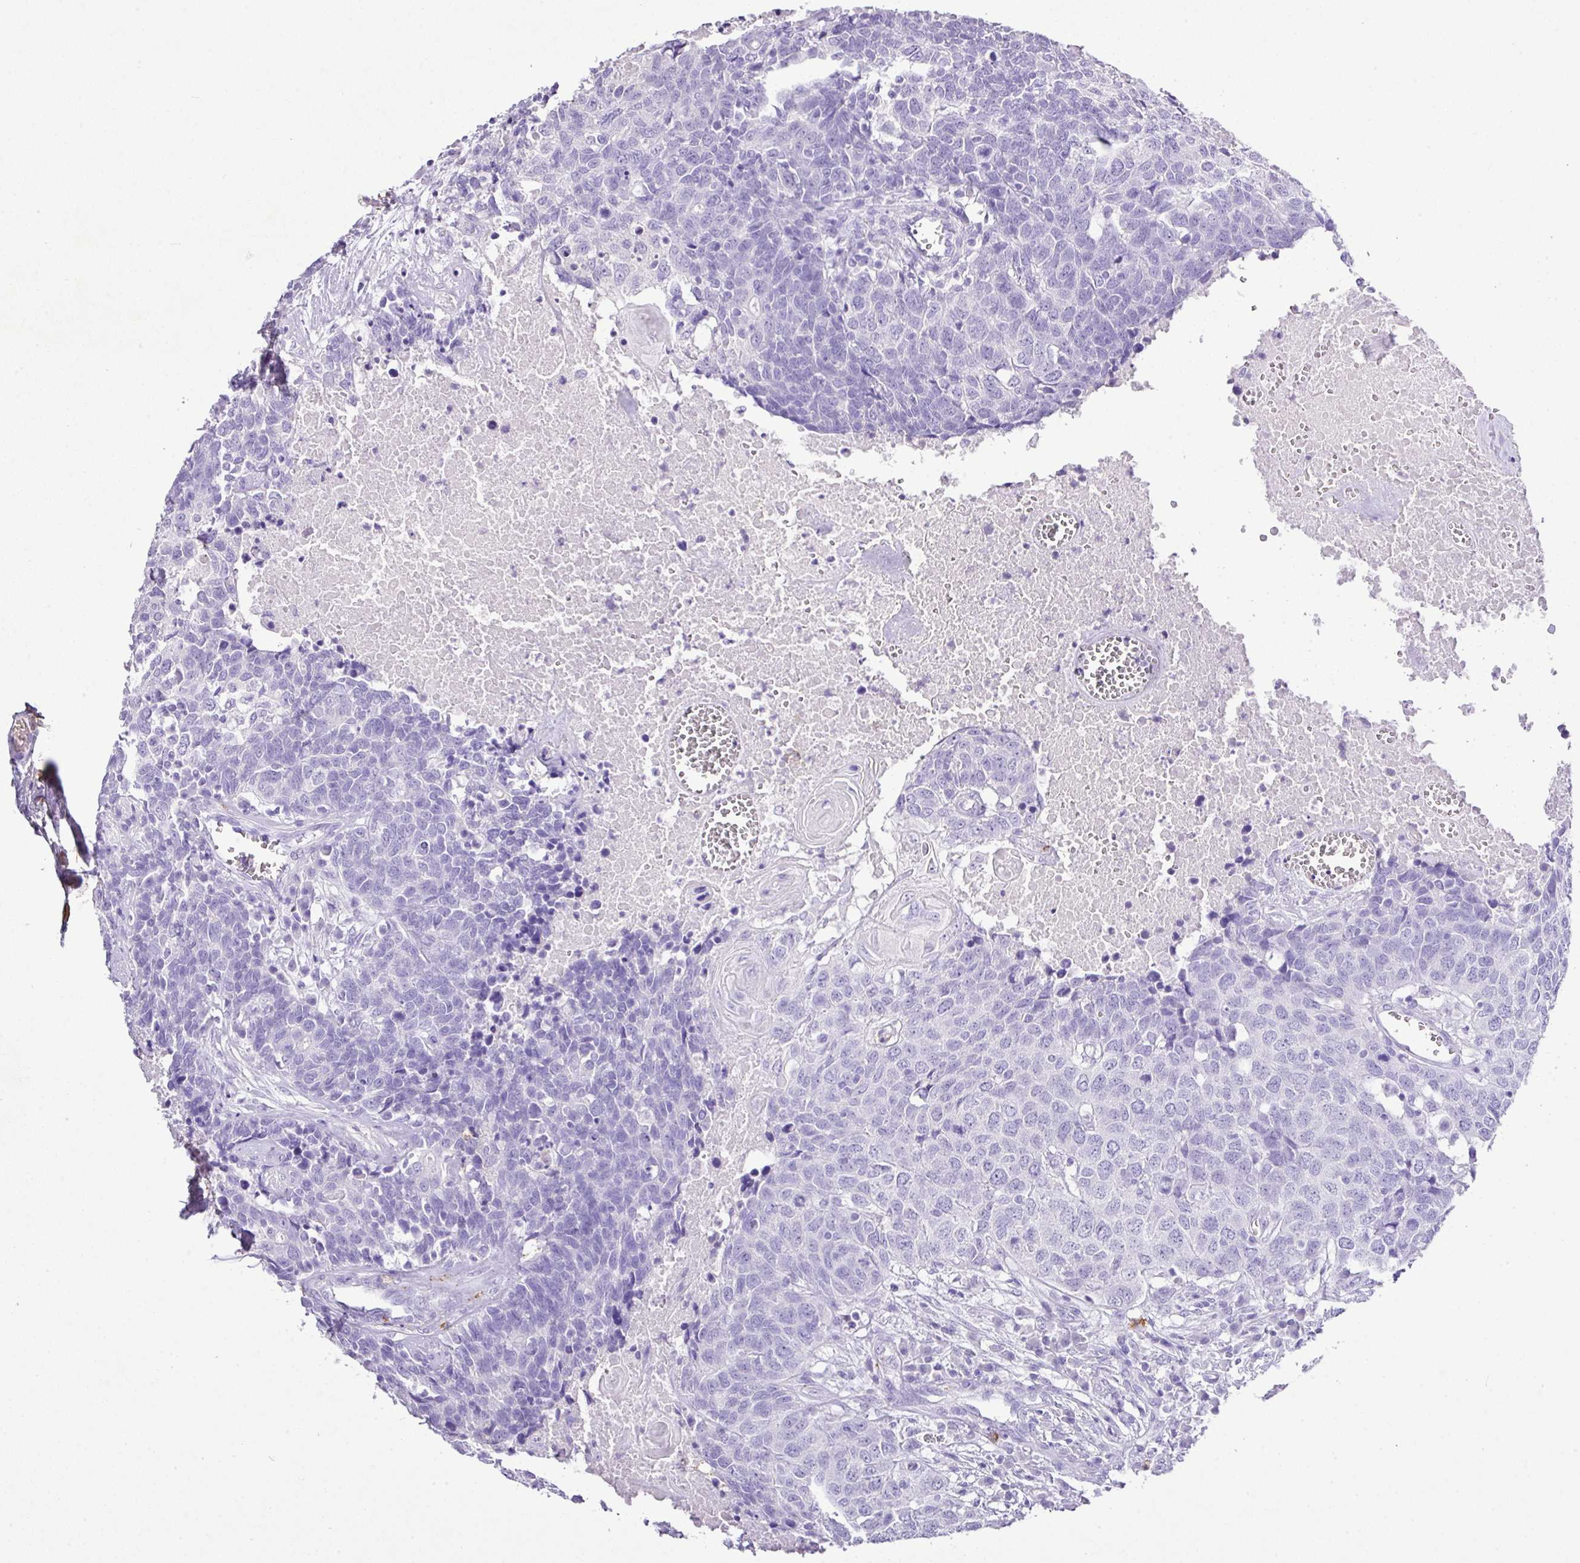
{"staining": {"intensity": "negative", "quantity": "none", "location": "none"}, "tissue": "head and neck cancer", "cell_type": "Tumor cells", "image_type": "cancer", "snomed": [{"axis": "morphology", "description": "Squamous cell carcinoma, NOS"}, {"axis": "topography", "description": "Head-Neck"}], "caption": "Tumor cells are negative for brown protein staining in squamous cell carcinoma (head and neck).", "gene": "KCNJ11", "patient": {"sex": "male", "age": 66}}